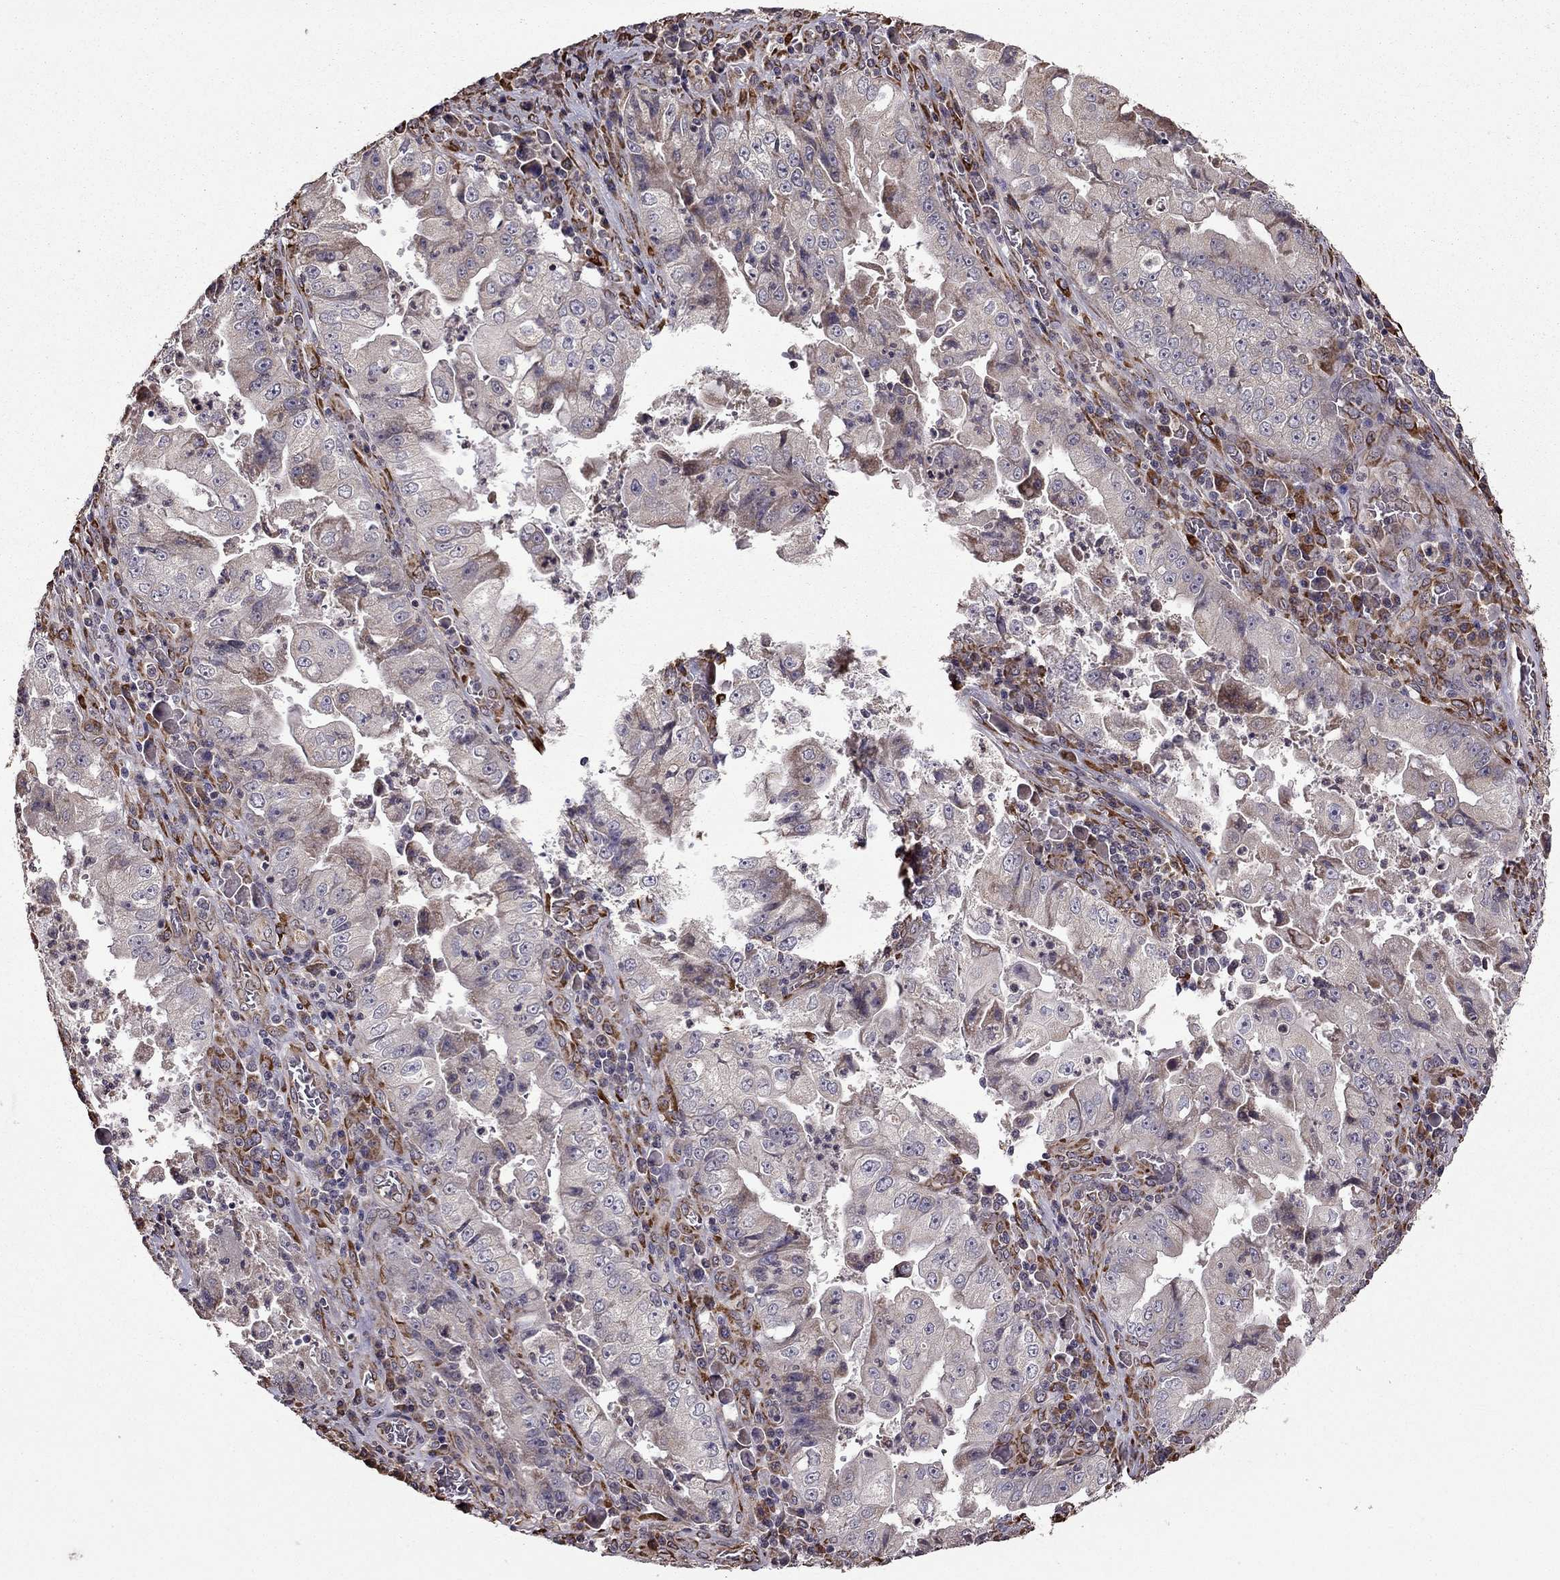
{"staining": {"intensity": "weak", "quantity": "<25%", "location": "cytoplasmic/membranous"}, "tissue": "stomach cancer", "cell_type": "Tumor cells", "image_type": "cancer", "snomed": [{"axis": "morphology", "description": "Adenocarcinoma, NOS"}, {"axis": "topography", "description": "Stomach"}], "caption": "IHC micrograph of neoplastic tissue: adenocarcinoma (stomach) stained with DAB exhibits no significant protein positivity in tumor cells.", "gene": "IKBIP", "patient": {"sex": "male", "age": 76}}